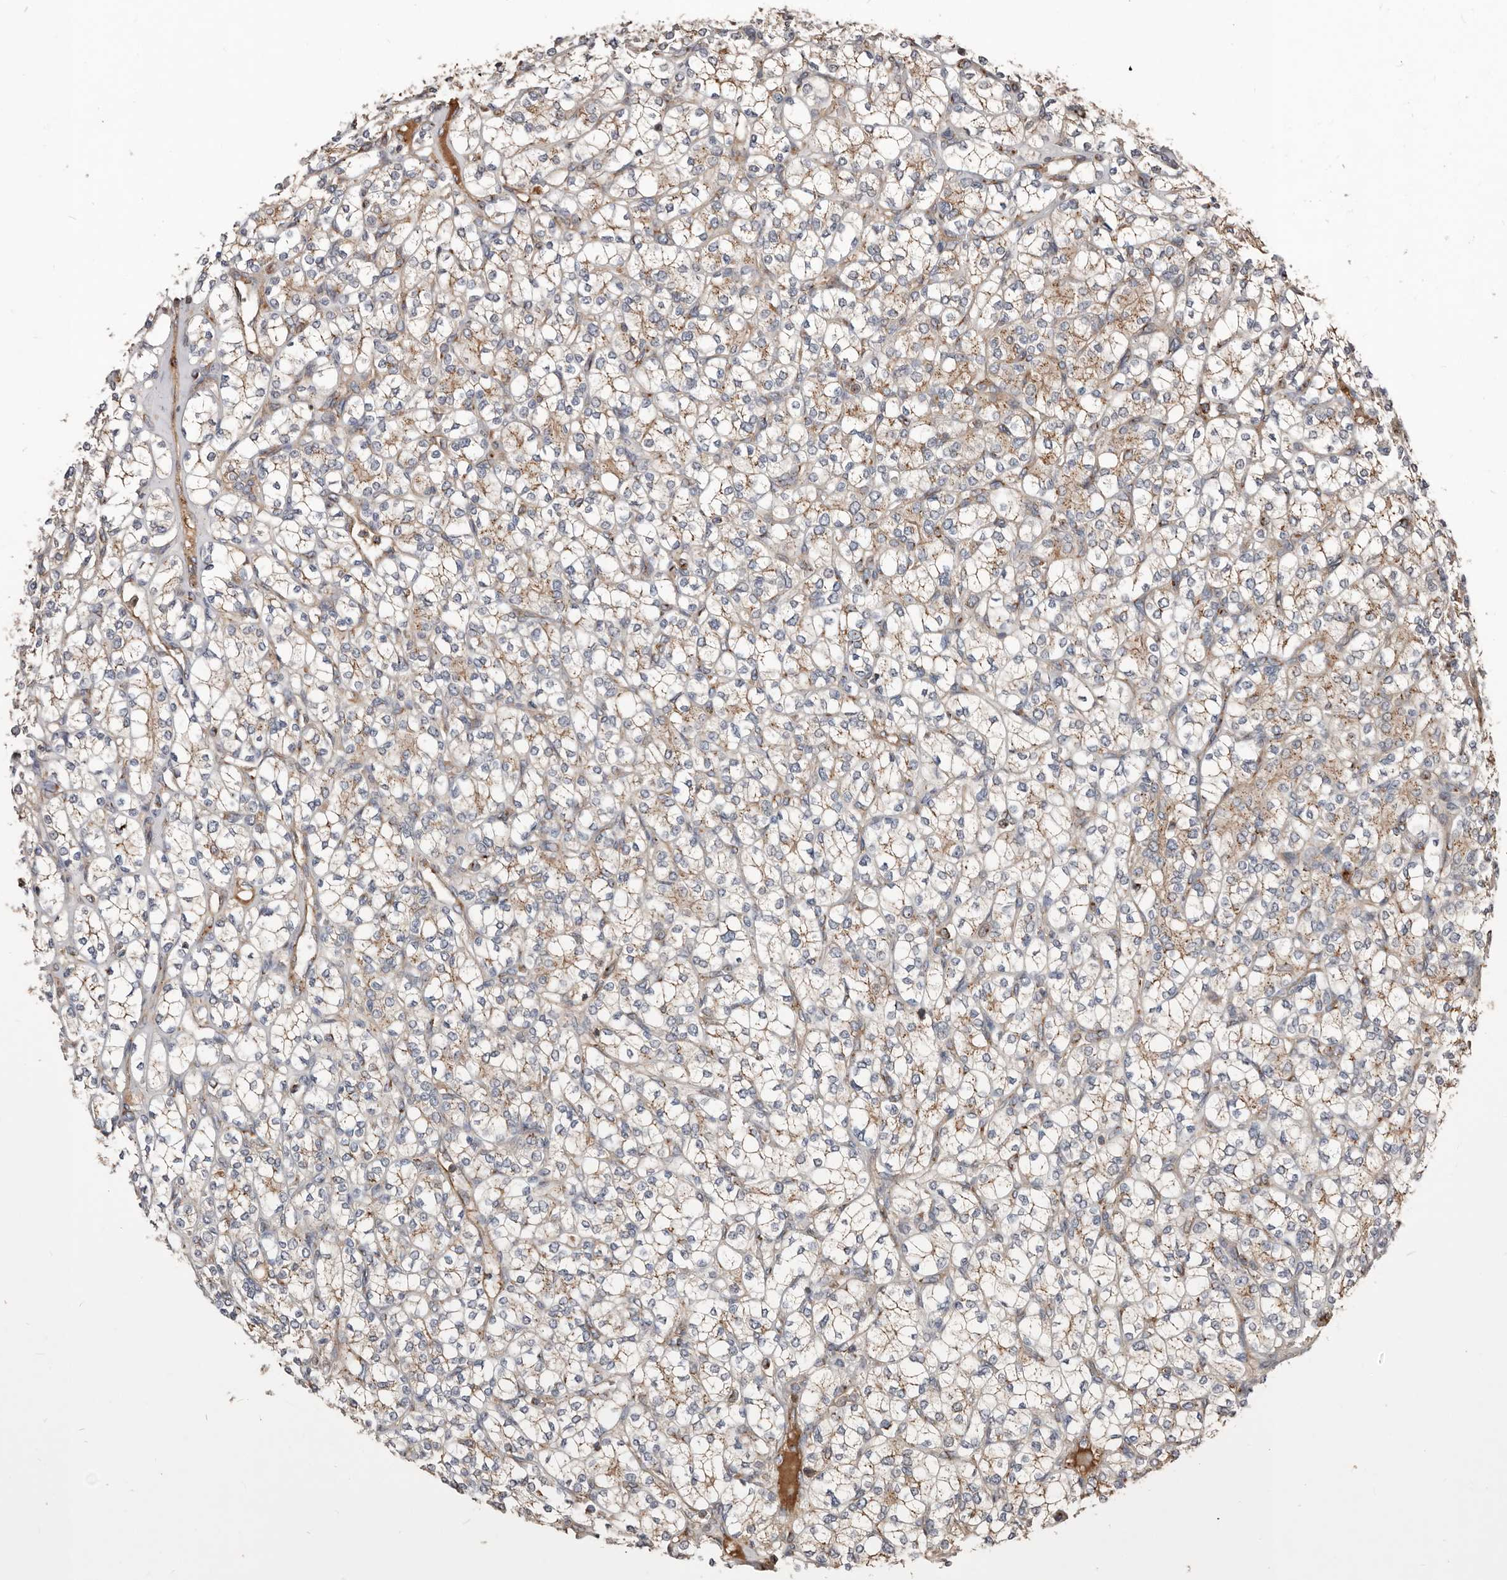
{"staining": {"intensity": "weak", "quantity": ">75%", "location": "cytoplasmic/membranous"}, "tissue": "renal cancer", "cell_type": "Tumor cells", "image_type": "cancer", "snomed": [{"axis": "morphology", "description": "Adenocarcinoma, NOS"}, {"axis": "topography", "description": "Kidney"}], "caption": "High-magnification brightfield microscopy of adenocarcinoma (renal) stained with DAB (brown) and counterstained with hematoxylin (blue). tumor cells exhibit weak cytoplasmic/membranous staining is identified in approximately>75% of cells.", "gene": "COG1", "patient": {"sex": "male", "age": 77}}